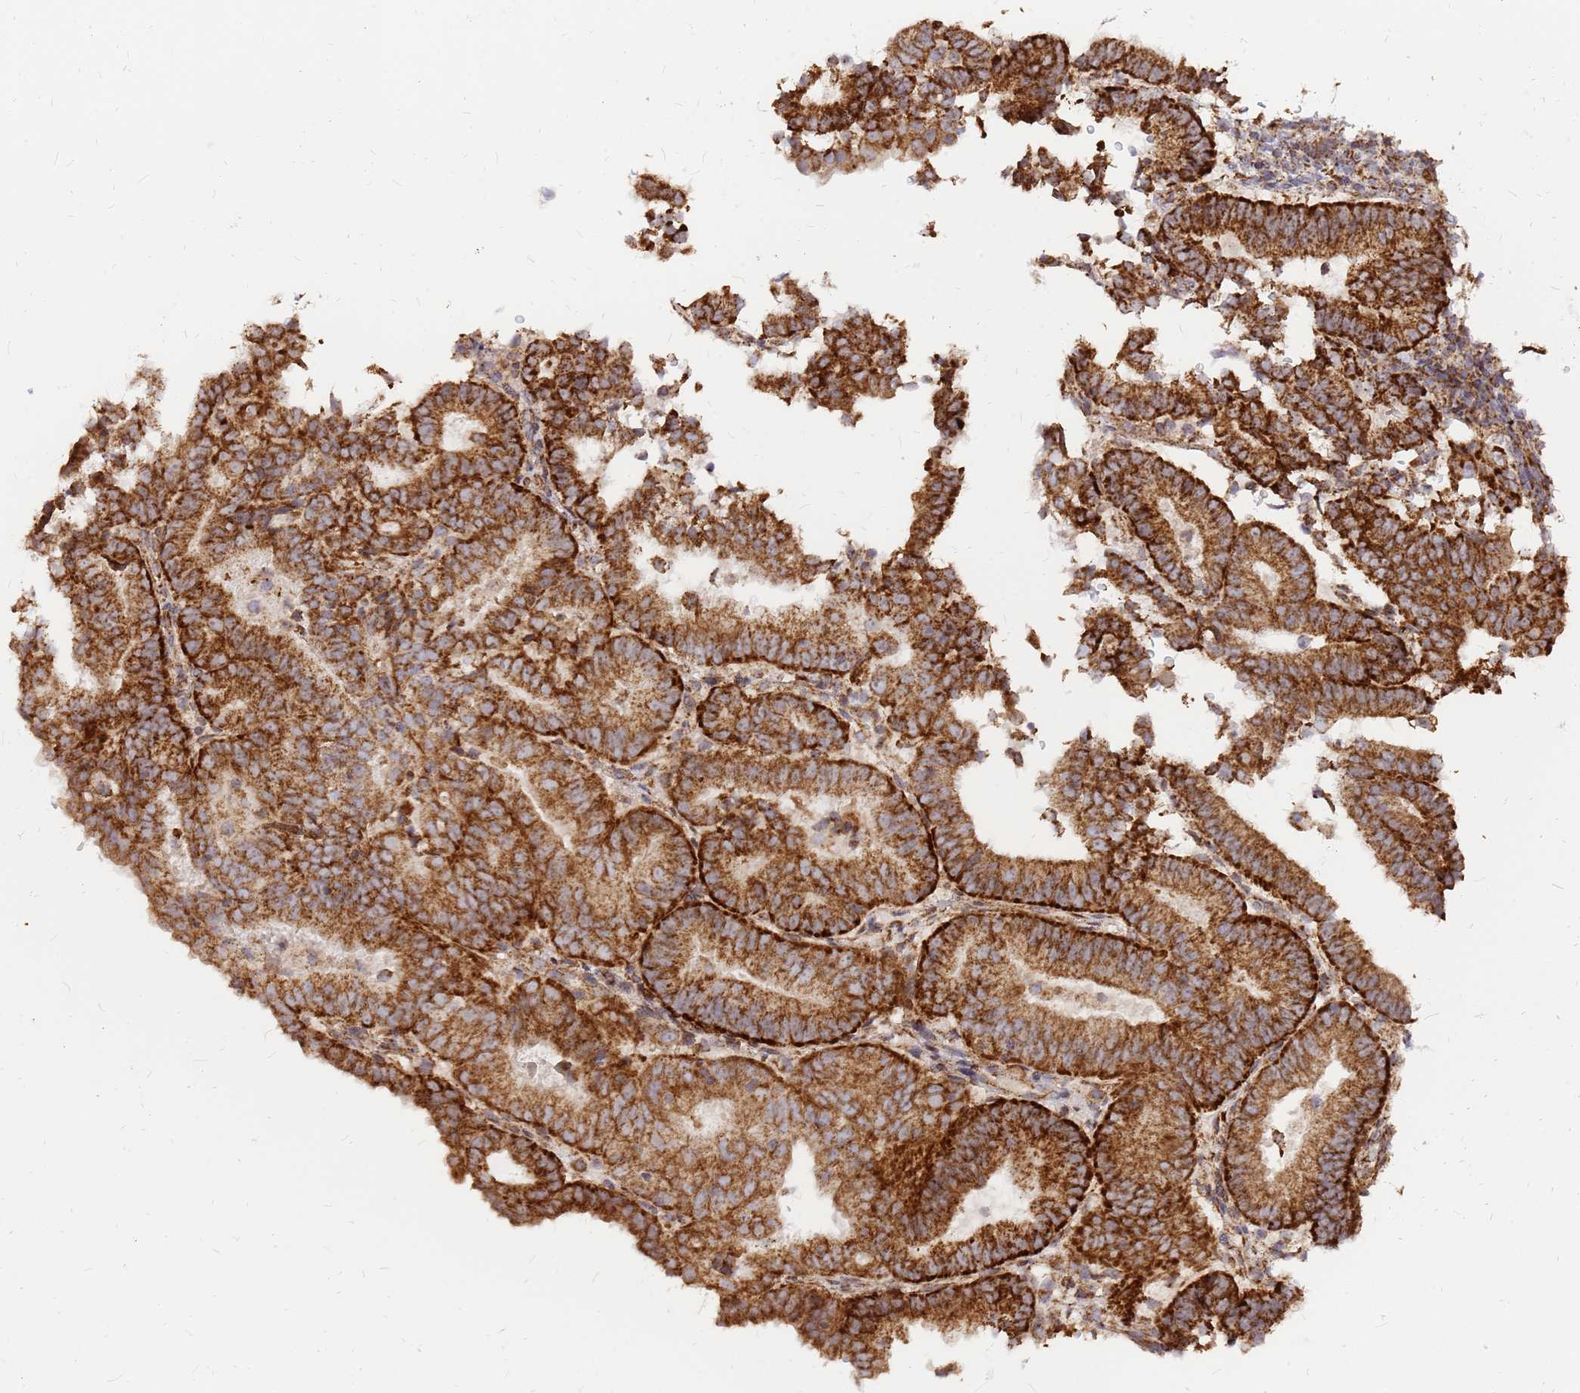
{"staining": {"intensity": "strong", "quantity": ">75%", "location": "cytoplasmic/membranous"}, "tissue": "endometrial cancer", "cell_type": "Tumor cells", "image_type": "cancer", "snomed": [{"axis": "morphology", "description": "Adenocarcinoma, NOS"}, {"axis": "topography", "description": "Endometrium"}], "caption": "Immunohistochemical staining of human endometrial cancer (adenocarcinoma) exhibits strong cytoplasmic/membranous protein expression in approximately >75% of tumor cells. (DAB (3,3'-diaminobenzidine) IHC, brown staining for protein, blue staining for nuclei).", "gene": "MRPS26", "patient": {"sex": "female", "age": 70}}